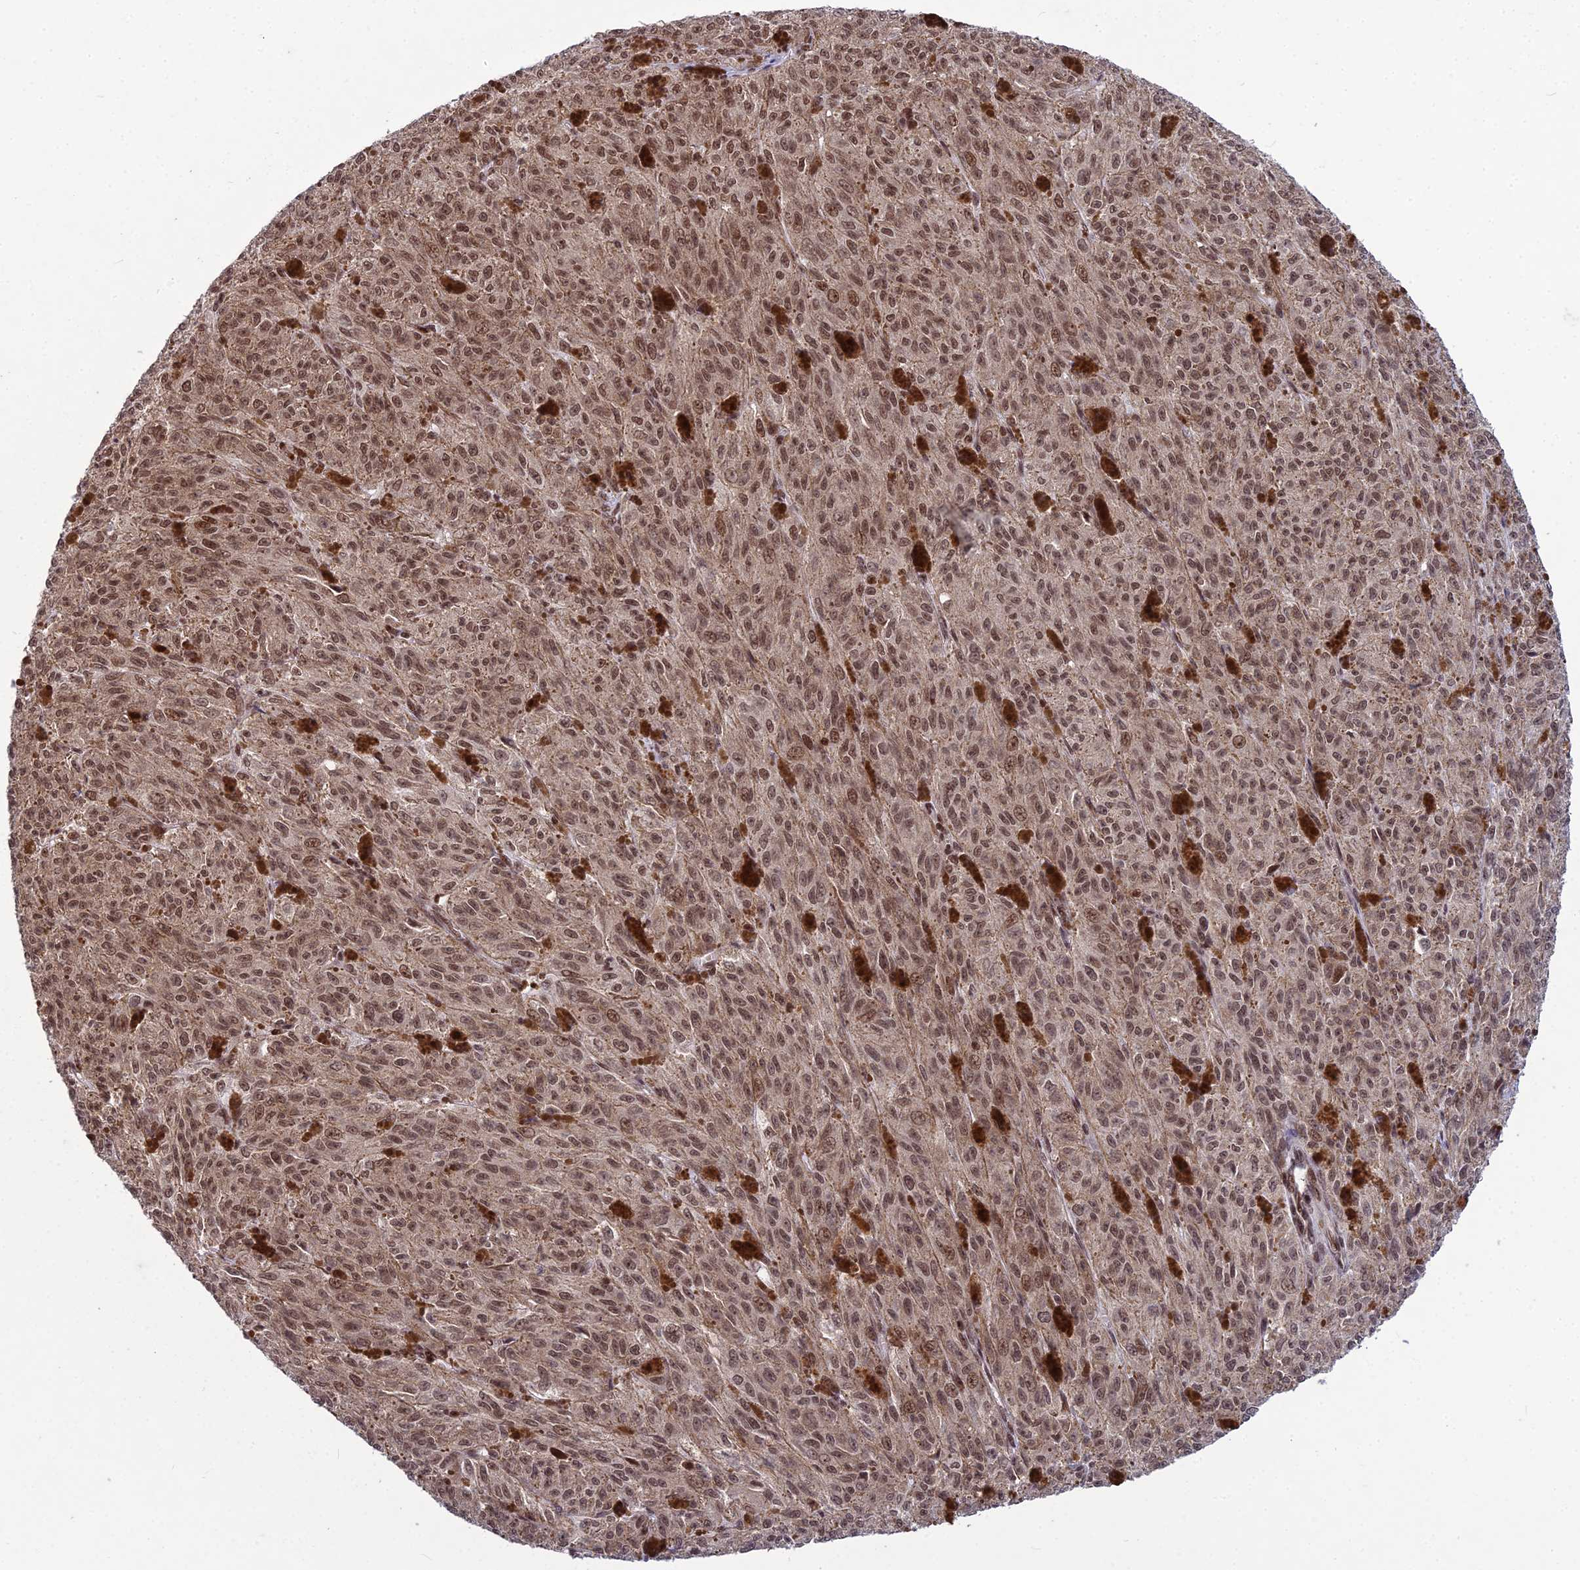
{"staining": {"intensity": "moderate", "quantity": ">75%", "location": "nuclear"}, "tissue": "melanoma", "cell_type": "Tumor cells", "image_type": "cancer", "snomed": [{"axis": "morphology", "description": "Malignant melanoma, NOS"}, {"axis": "topography", "description": "Skin"}], "caption": "Protein positivity by immunohistochemistry (IHC) exhibits moderate nuclear positivity in approximately >75% of tumor cells in melanoma.", "gene": "GMEB1", "patient": {"sex": "female", "age": 52}}